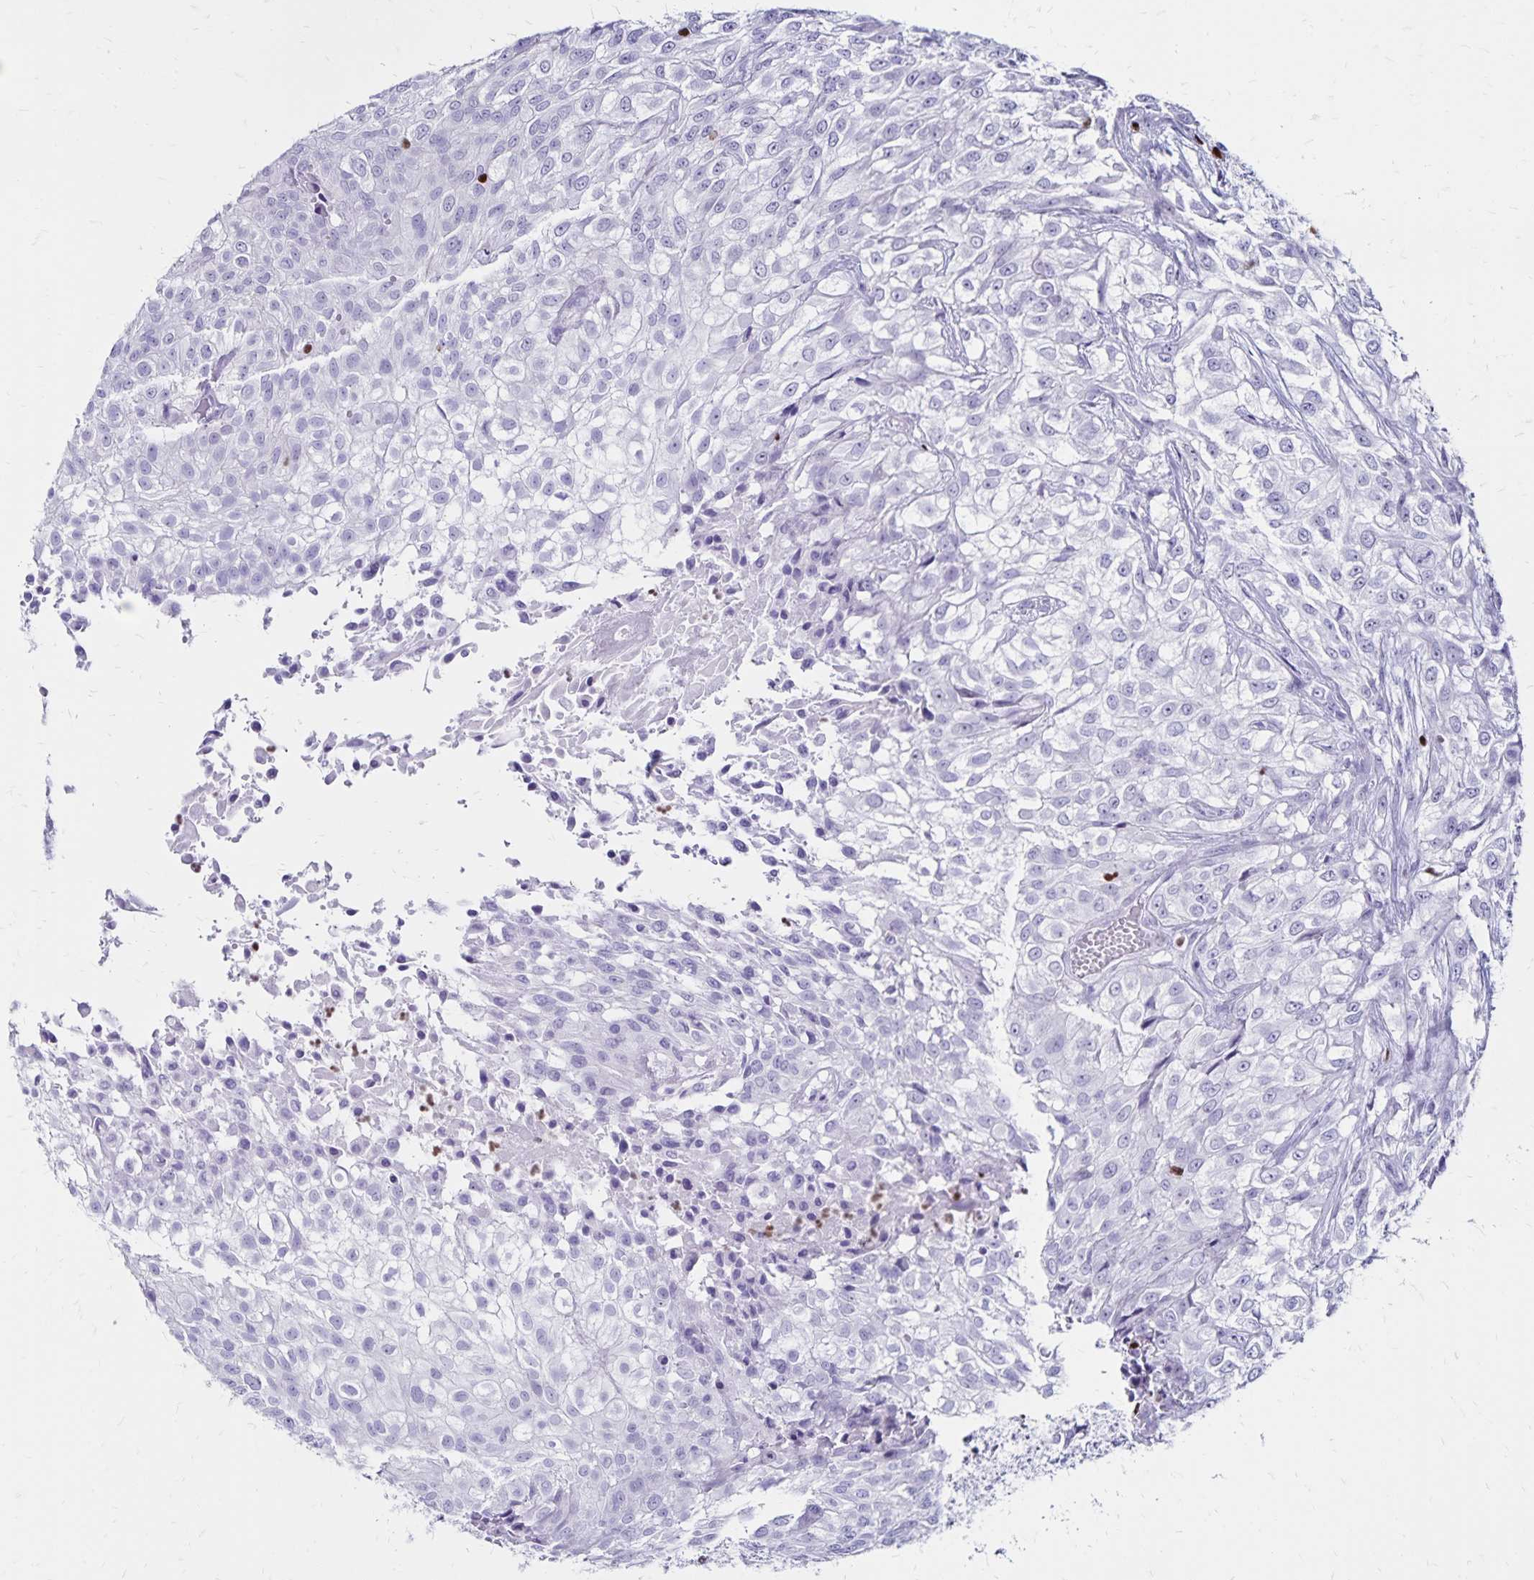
{"staining": {"intensity": "negative", "quantity": "none", "location": "none"}, "tissue": "urothelial cancer", "cell_type": "Tumor cells", "image_type": "cancer", "snomed": [{"axis": "morphology", "description": "Urothelial carcinoma, High grade"}, {"axis": "topography", "description": "Urinary bladder"}], "caption": "The image displays no staining of tumor cells in urothelial carcinoma (high-grade). (Immunohistochemistry (ihc), brightfield microscopy, high magnification).", "gene": "IKZF1", "patient": {"sex": "male", "age": 56}}